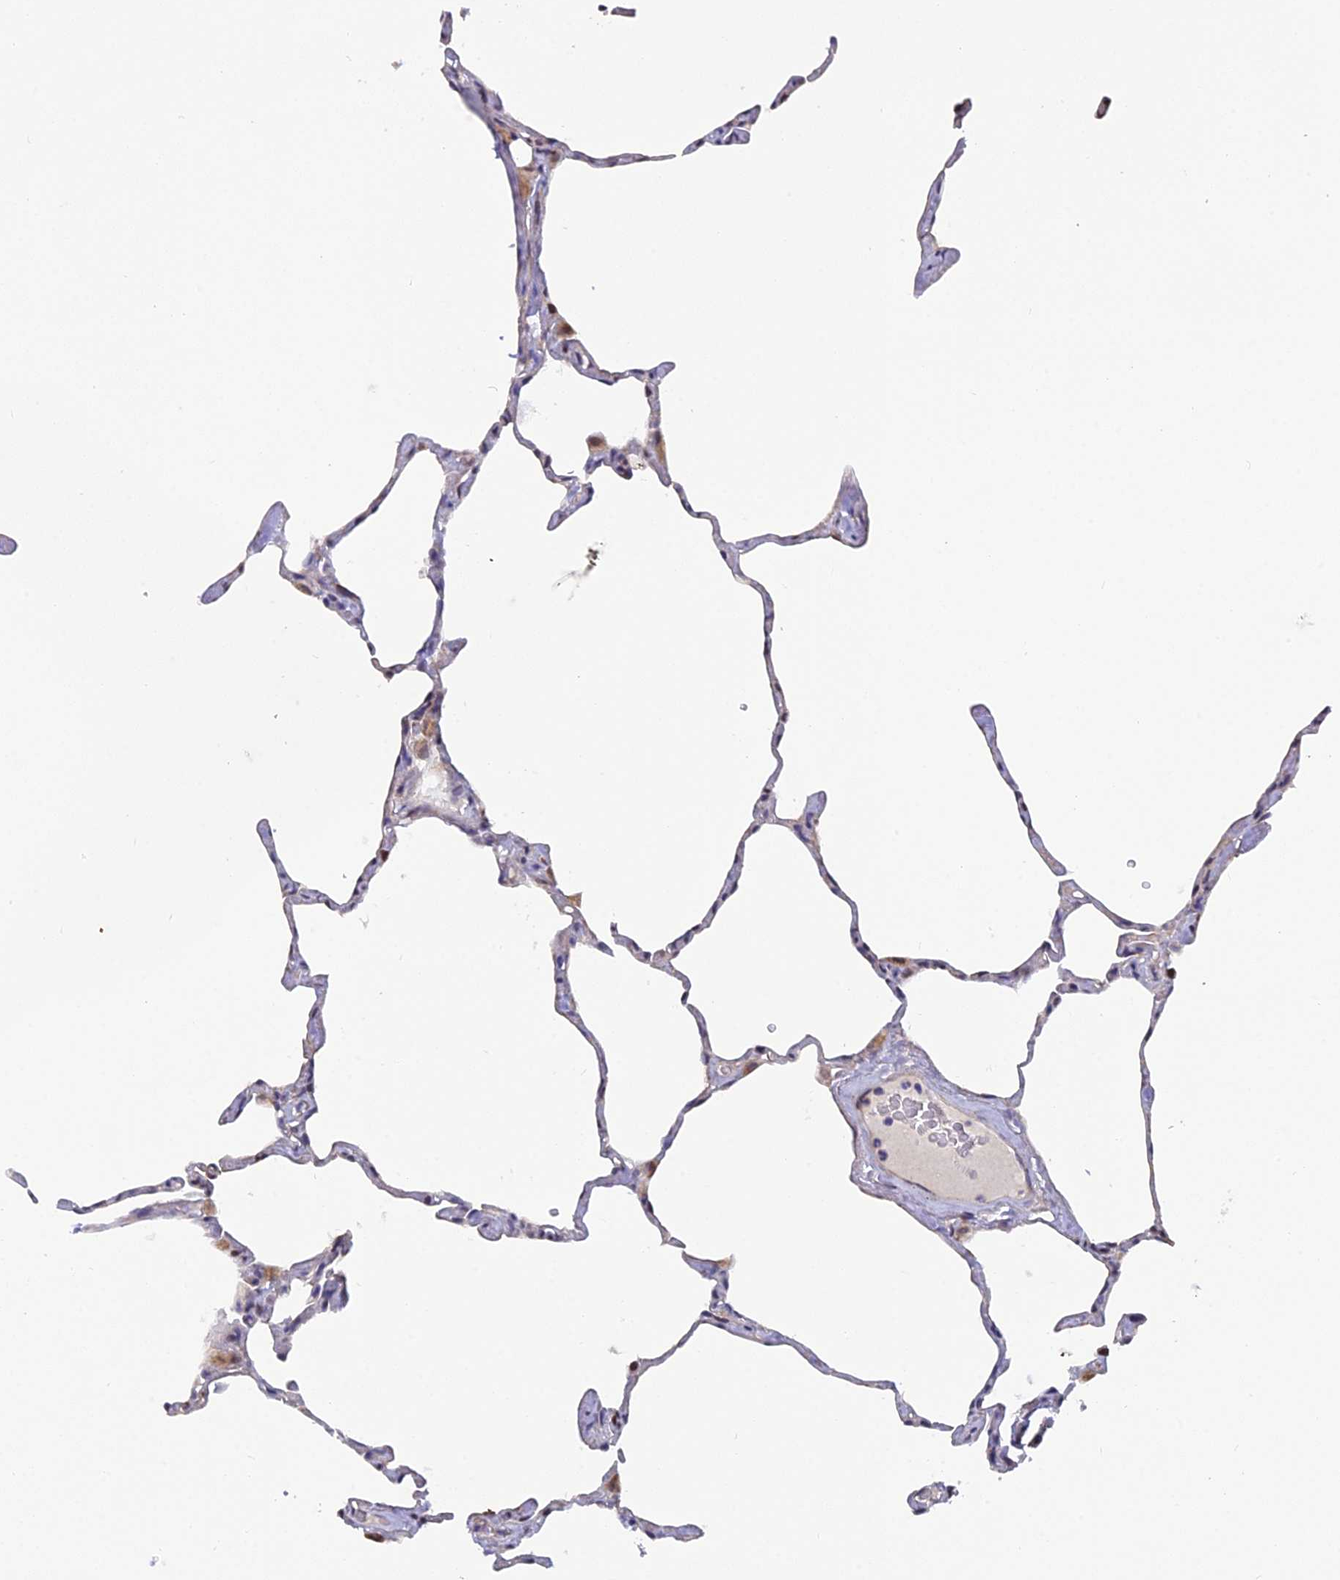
{"staining": {"intensity": "negative", "quantity": "none", "location": "none"}, "tissue": "lung", "cell_type": "Alveolar cells", "image_type": "normal", "snomed": [{"axis": "morphology", "description": "Normal tissue, NOS"}, {"axis": "topography", "description": "Lung"}], "caption": "Immunohistochemical staining of benign lung shows no significant staining in alveolar cells. (DAB IHC visualized using brightfield microscopy, high magnification).", "gene": "XKR9", "patient": {"sex": "male", "age": 65}}